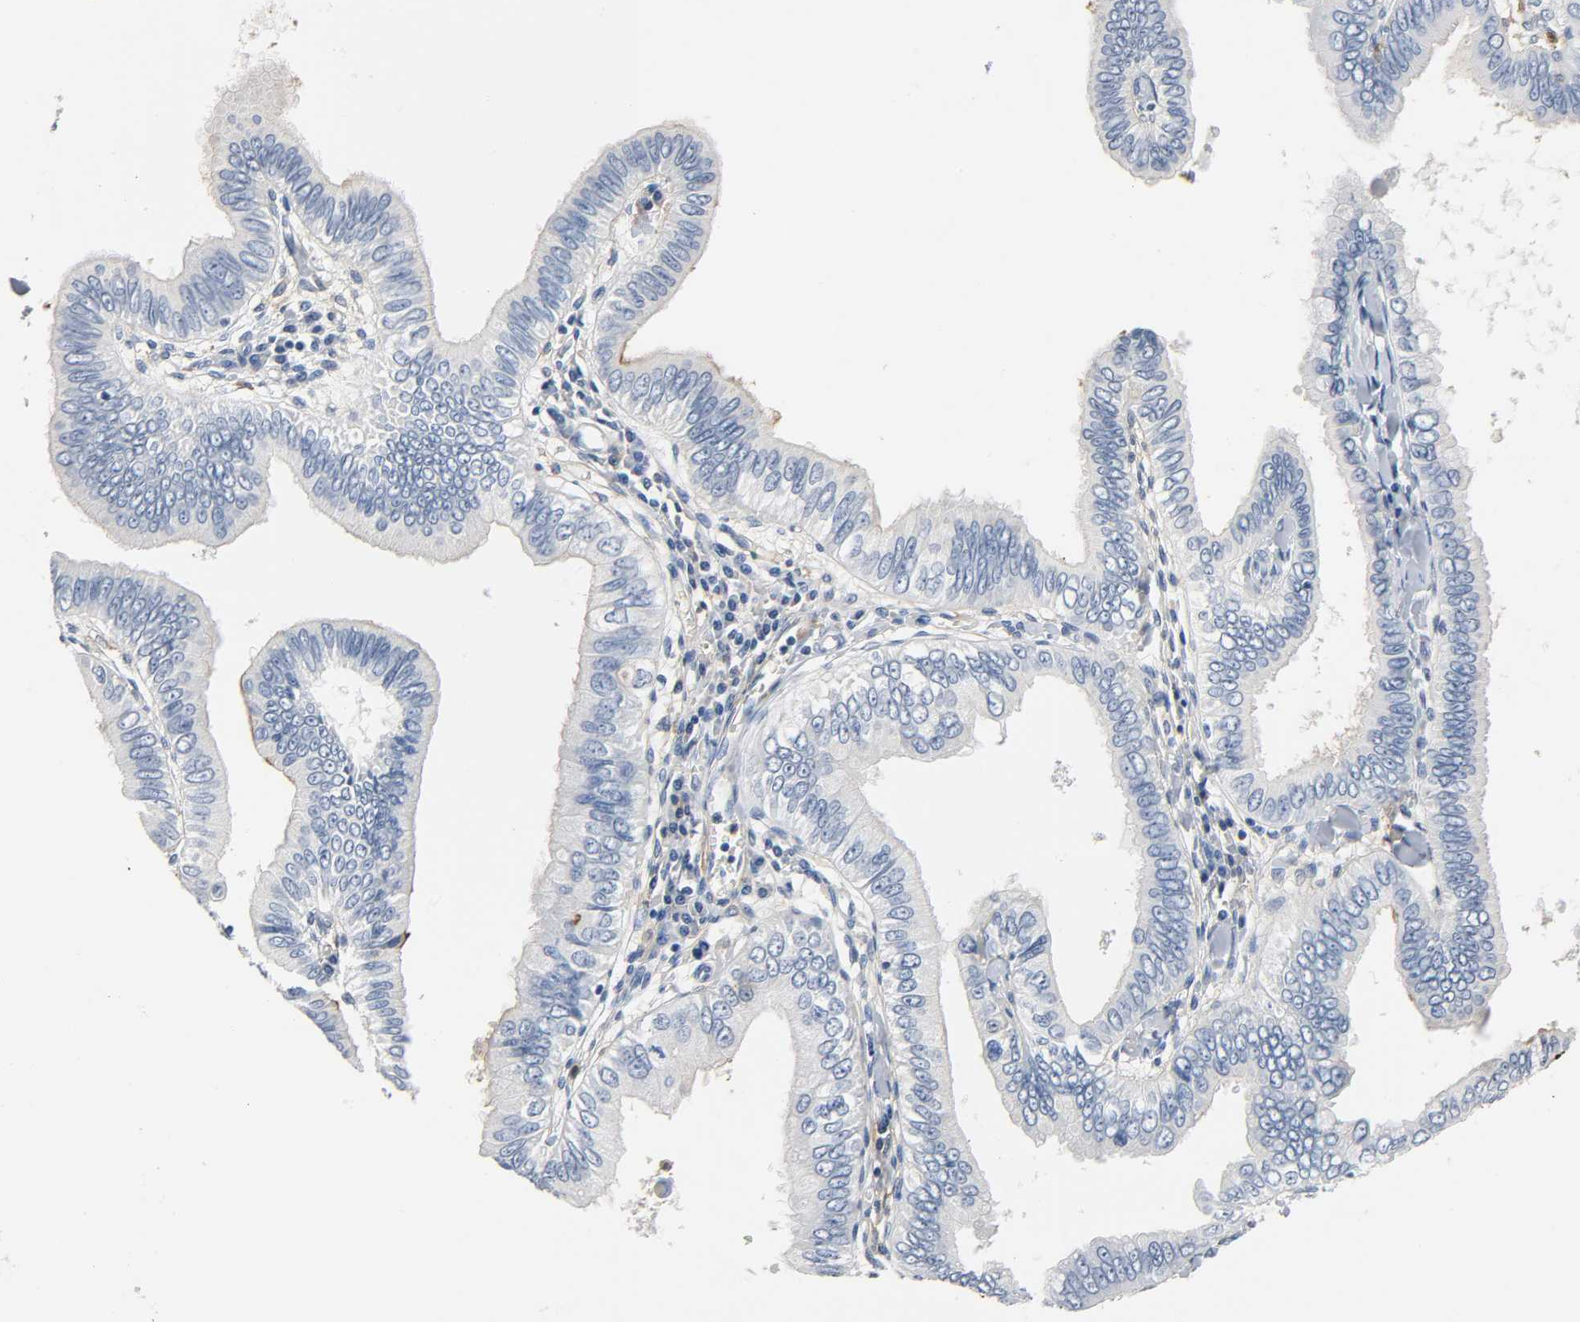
{"staining": {"intensity": "negative", "quantity": "none", "location": "none"}, "tissue": "pancreatic cancer", "cell_type": "Tumor cells", "image_type": "cancer", "snomed": [{"axis": "morphology", "description": "Normal tissue, NOS"}, {"axis": "topography", "description": "Lymph node"}], "caption": "Pancreatic cancer was stained to show a protein in brown. There is no significant staining in tumor cells.", "gene": "ANPEP", "patient": {"sex": "male", "age": 50}}